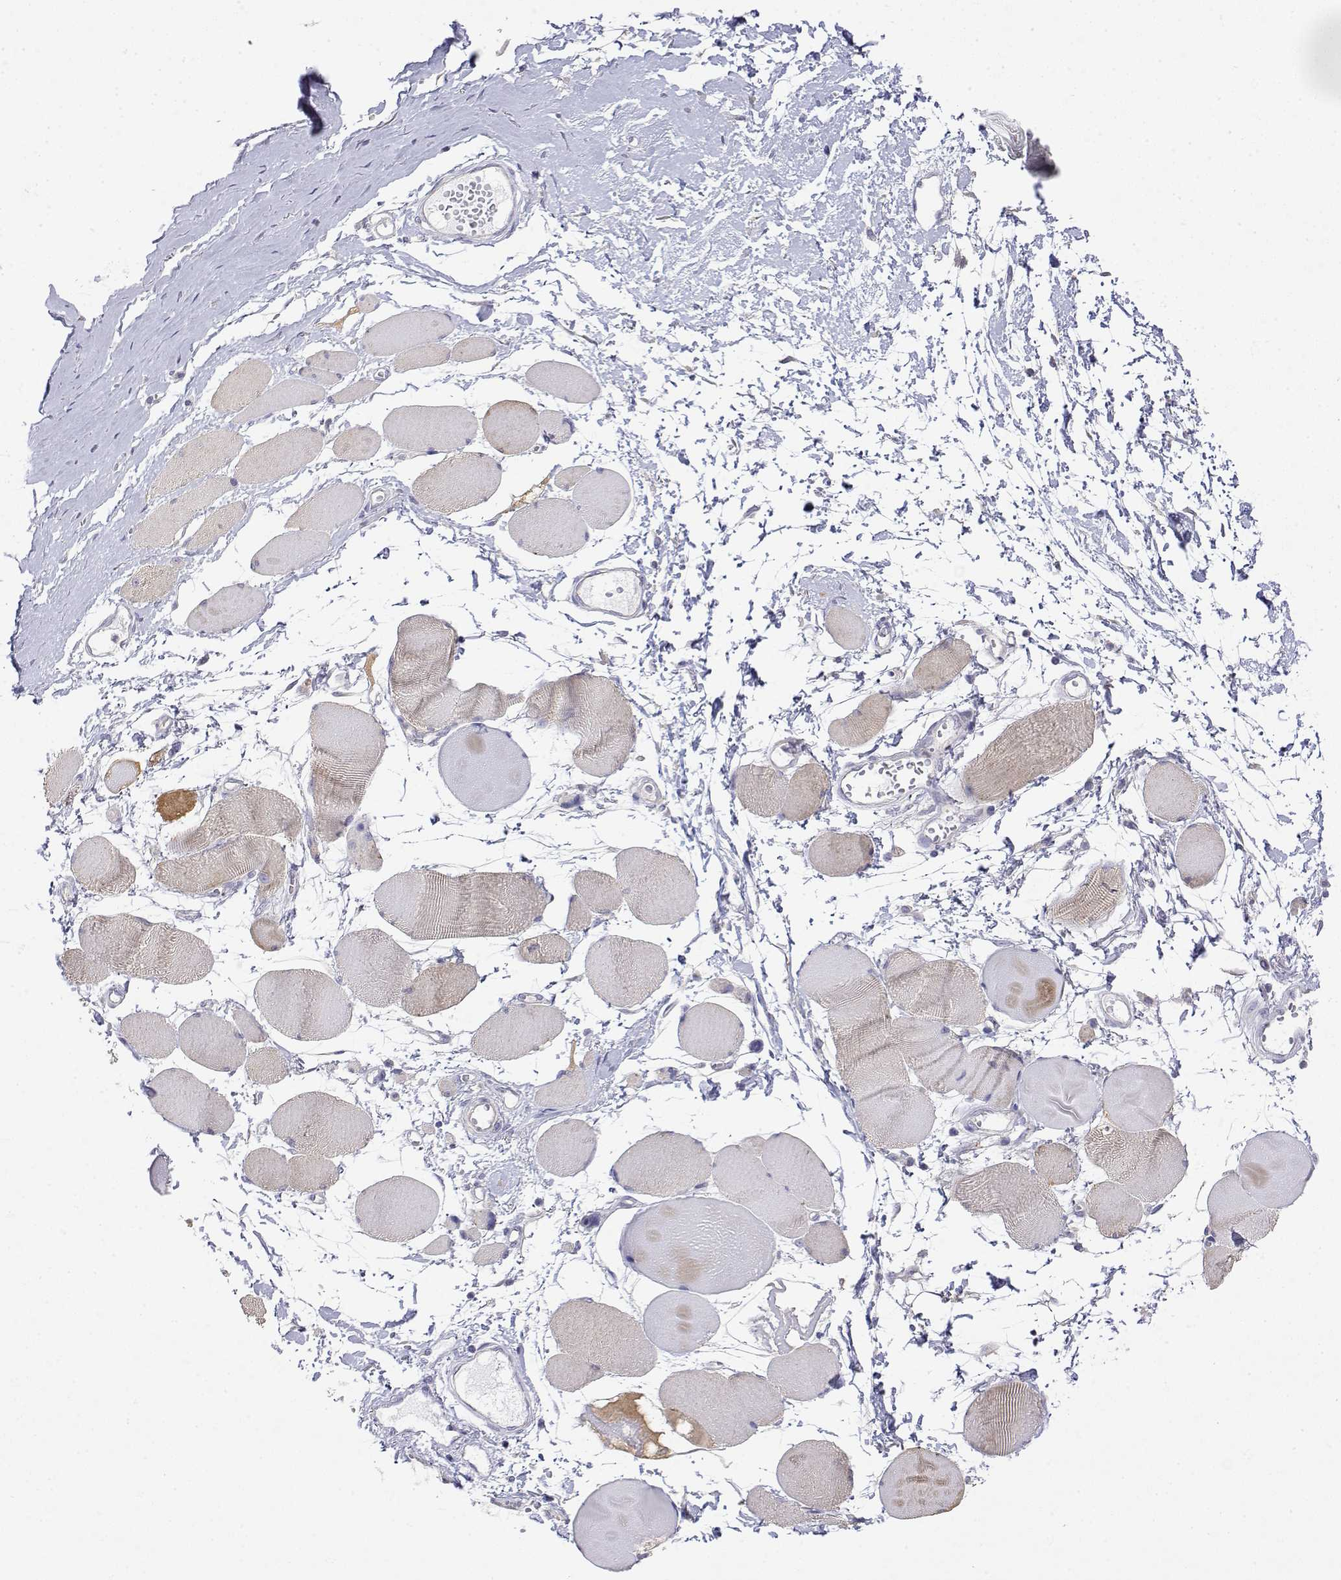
{"staining": {"intensity": "weak", "quantity": "<25%", "location": "cytoplasmic/membranous"}, "tissue": "skeletal muscle", "cell_type": "Myocytes", "image_type": "normal", "snomed": [{"axis": "morphology", "description": "Normal tissue, NOS"}, {"axis": "topography", "description": "Skeletal muscle"}], "caption": "IHC micrograph of unremarkable human skeletal muscle stained for a protein (brown), which demonstrates no staining in myocytes.", "gene": "LY6D", "patient": {"sex": "female", "age": 75}}